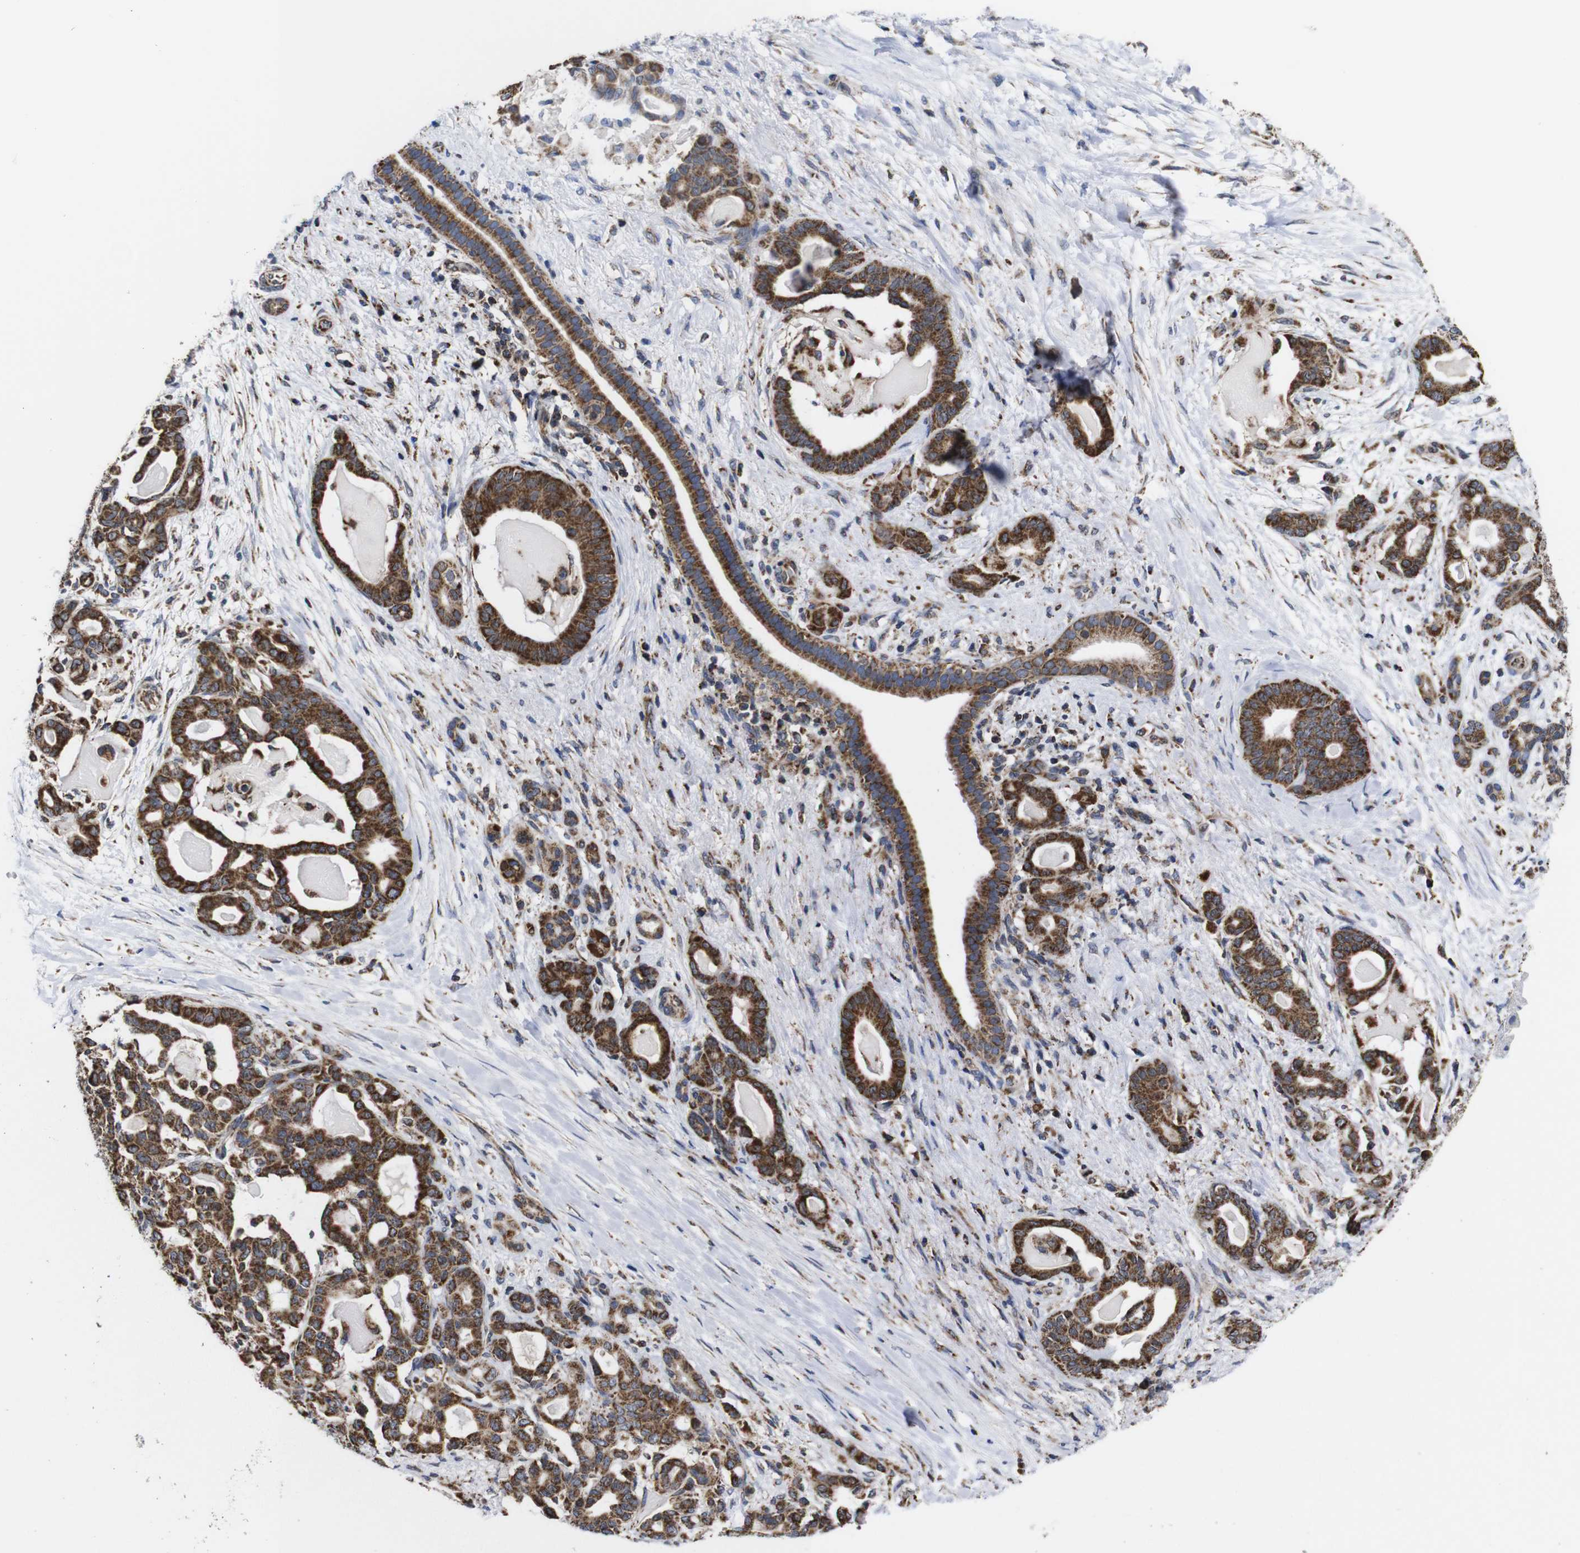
{"staining": {"intensity": "strong", "quantity": ">75%", "location": "cytoplasmic/membranous"}, "tissue": "pancreatic cancer", "cell_type": "Tumor cells", "image_type": "cancer", "snomed": [{"axis": "morphology", "description": "Adenocarcinoma, NOS"}, {"axis": "topography", "description": "Pancreas"}], "caption": "Adenocarcinoma (pancreatic) stained with DAB immunohistochemistry shows high levels of strong cytoplasmic/membranous positivity in about >75% of tumor cells.", "gene": "C17orf80", "patient": {"sex": "male", "age": 63}}